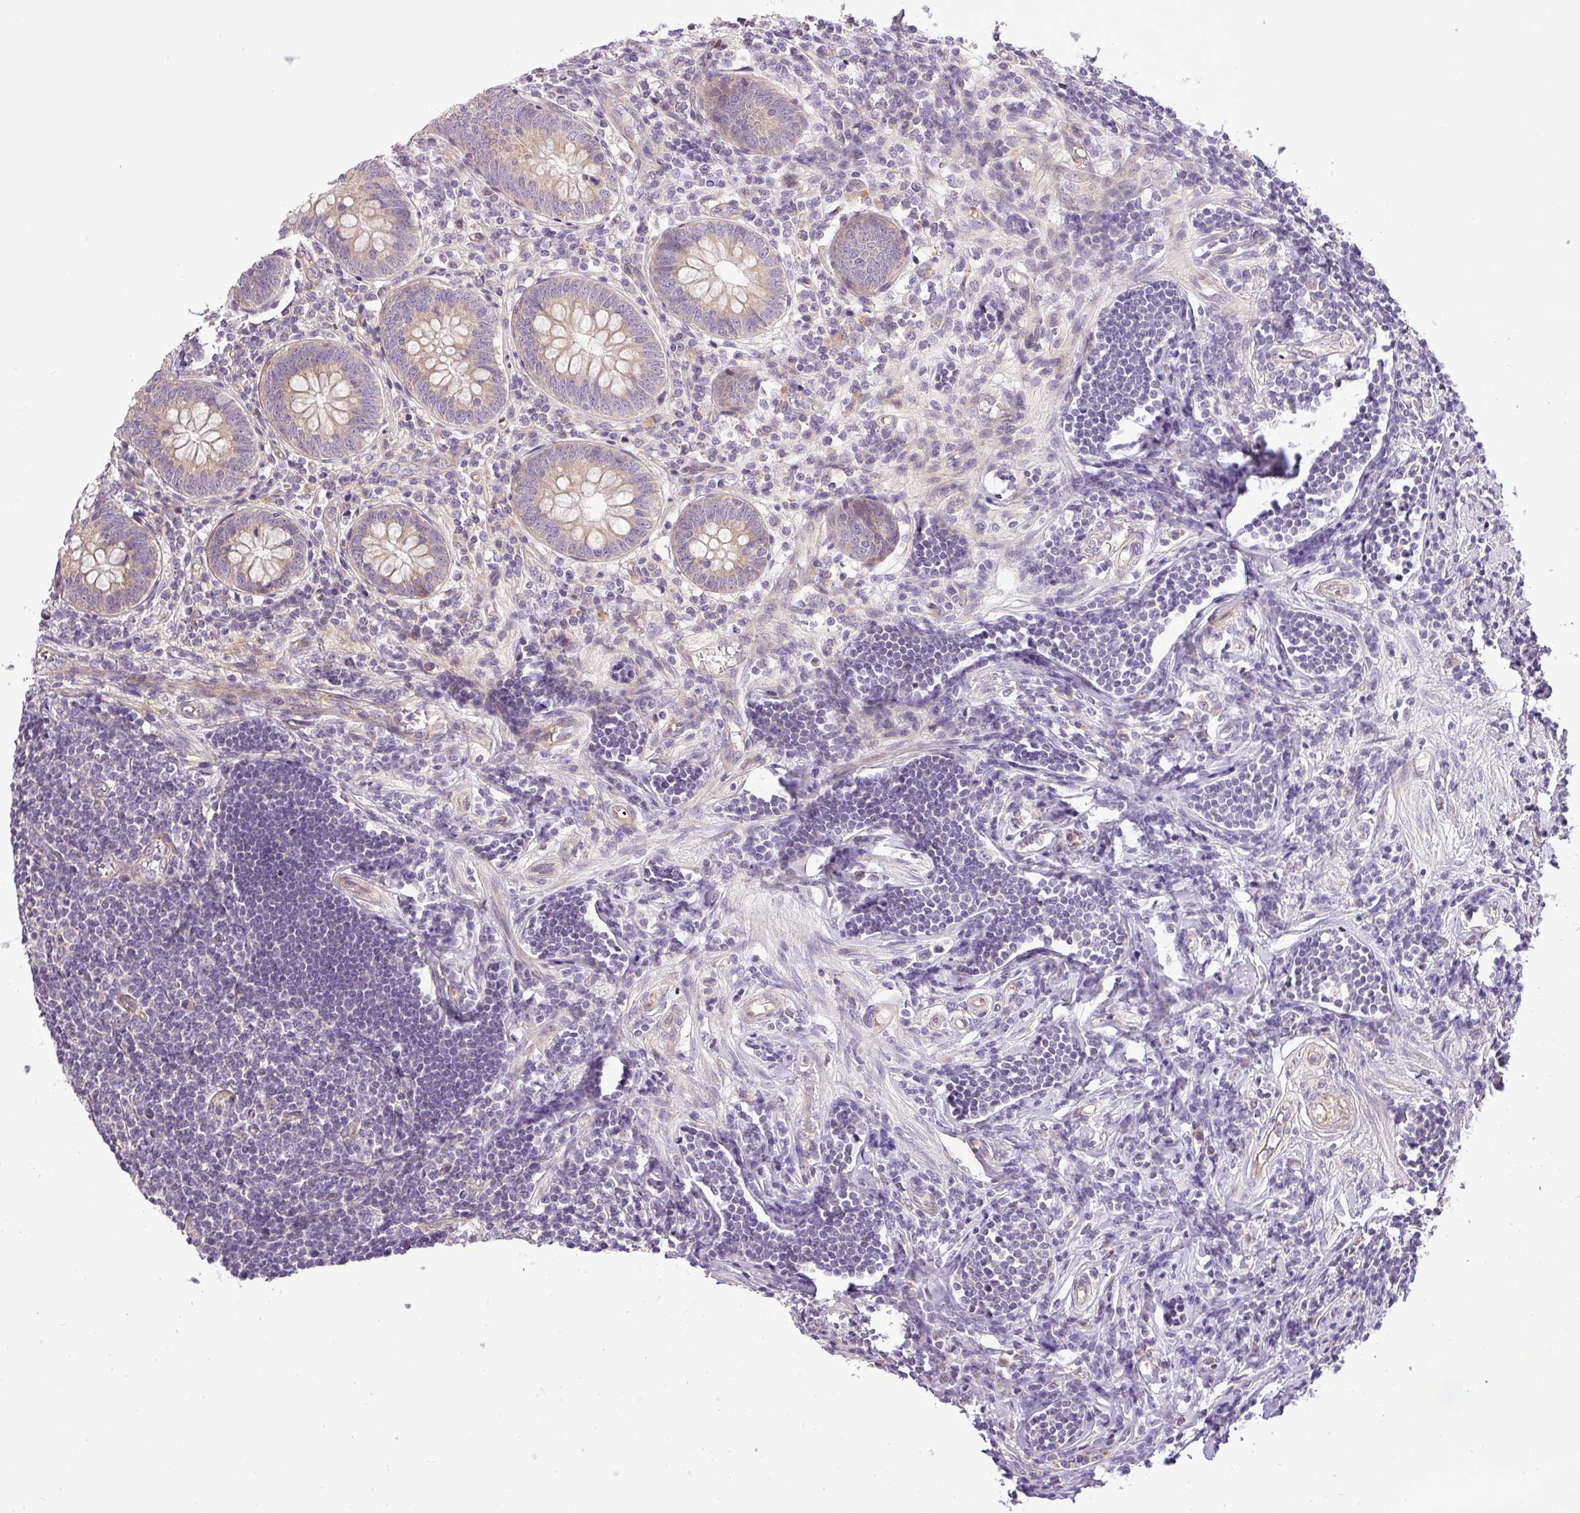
{"staining": {"intensity": "weak", "quantity": ">75%", "location": "cytoplasmic/membranous"}, "tissue": "appendix", "cell_type": "Glandular cells", "image_type": "normal", "snomed": [{"axis": "morphology", "description": "Normal tissue, NOS"}, {"axis": "topography", "description": "Appendix"}], "caption": "A histopathology image of appendix stained for a protein exhibits weak cytoplasmic/membranous brown staining in glandular cells. (brown staining indicates protein expression, while blue staining denotes nuclei).", "gene": "ZDHHC1", "patient": {"sex": "female", "age": 54}}